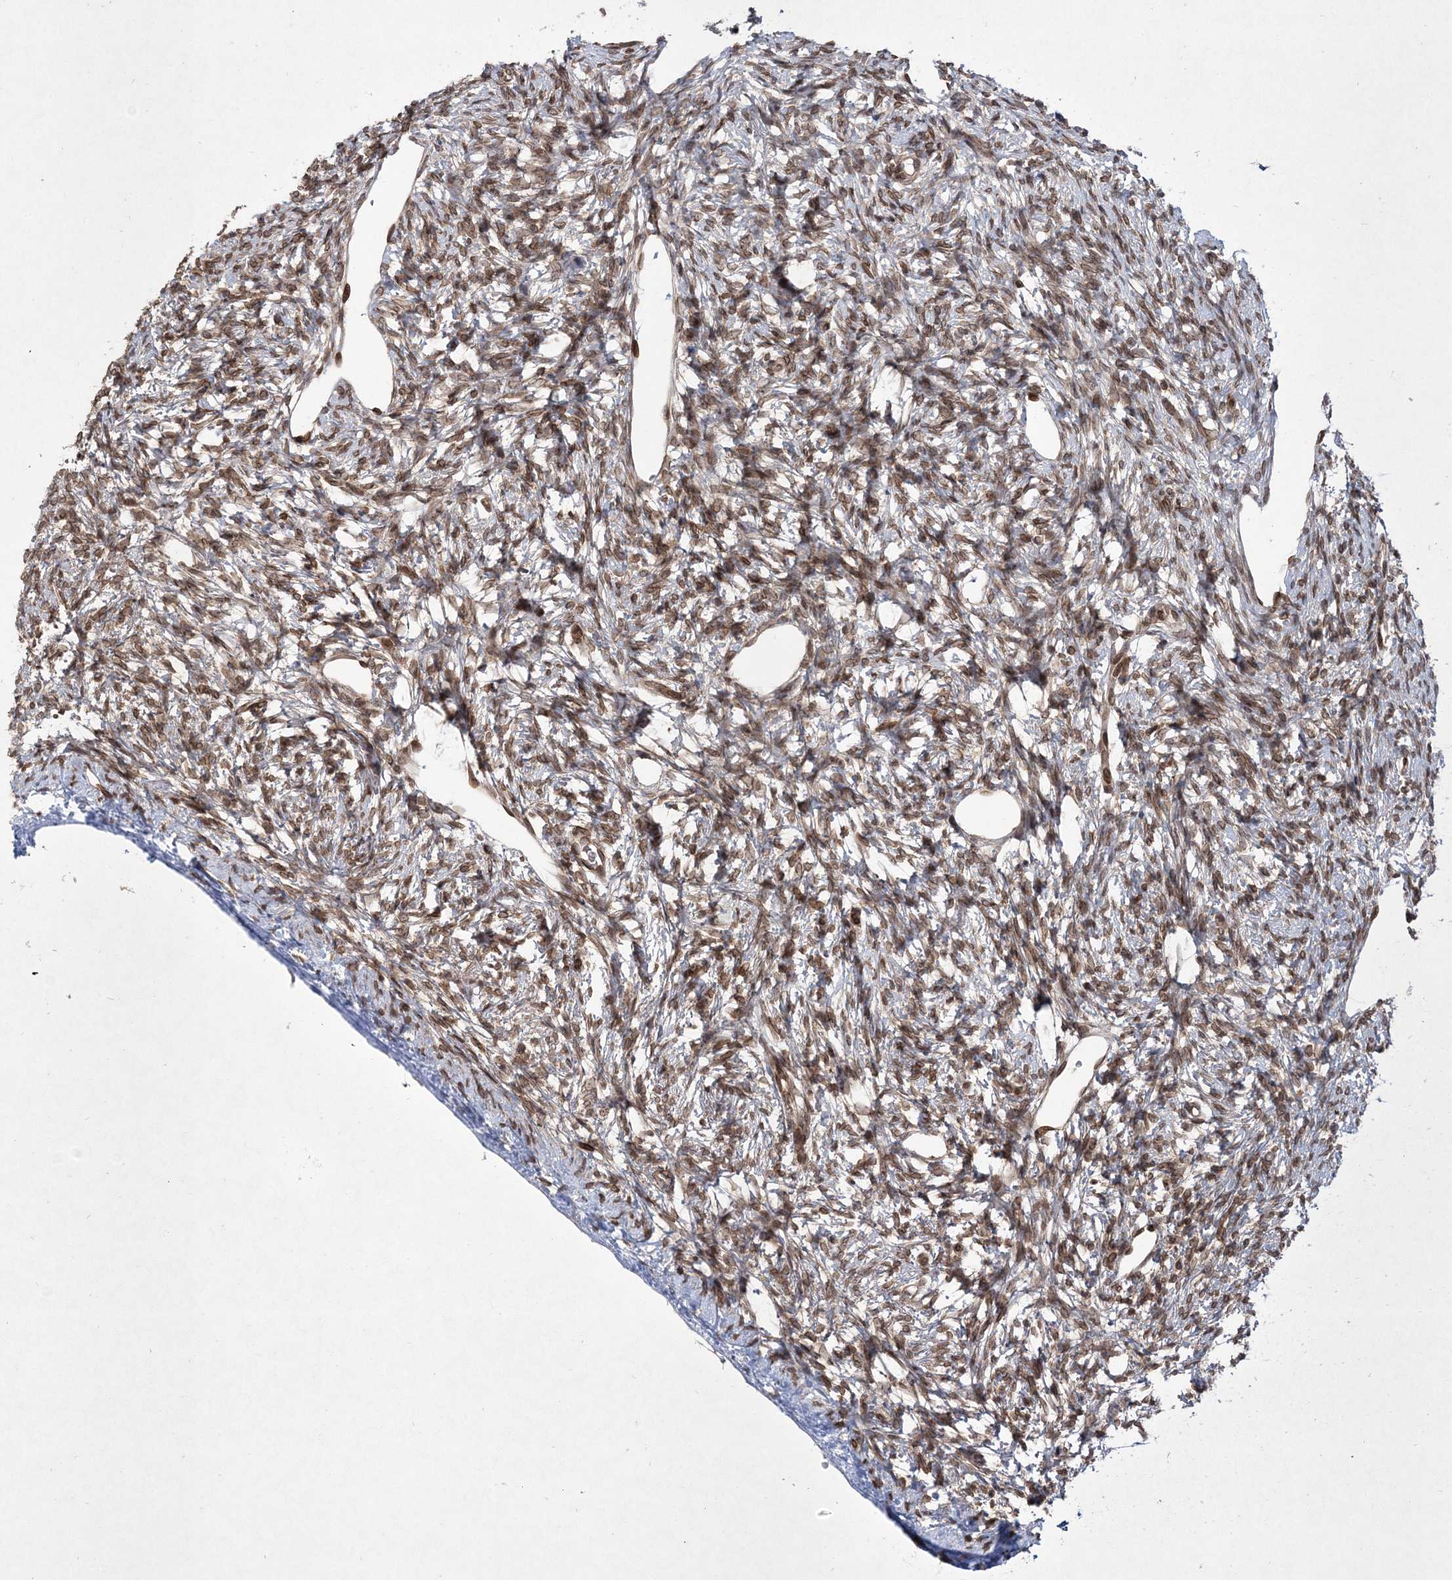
{"staining": {"intensity": "moderate", "quantity": ">75%", "location": "nuclear"}, "tissue": "ovary", "cell_type": "Ovarian stroma cells", "image_type": "normal", "snomed": [{"axis": "morphology", "description": "Normal tissue, NOS"}, {"axis": "topography", "description": "Ovary"}], "caption": "This photomicrograph exhibits normal ovary stained with IHC to label a protein in brown. The nuclear of ovarian stroma cells show moderate positivity for the protein. Nuclei are counter-stained blue.", "gene": "DNAJC27", "patient": {"sex": "female", "age": 33}}